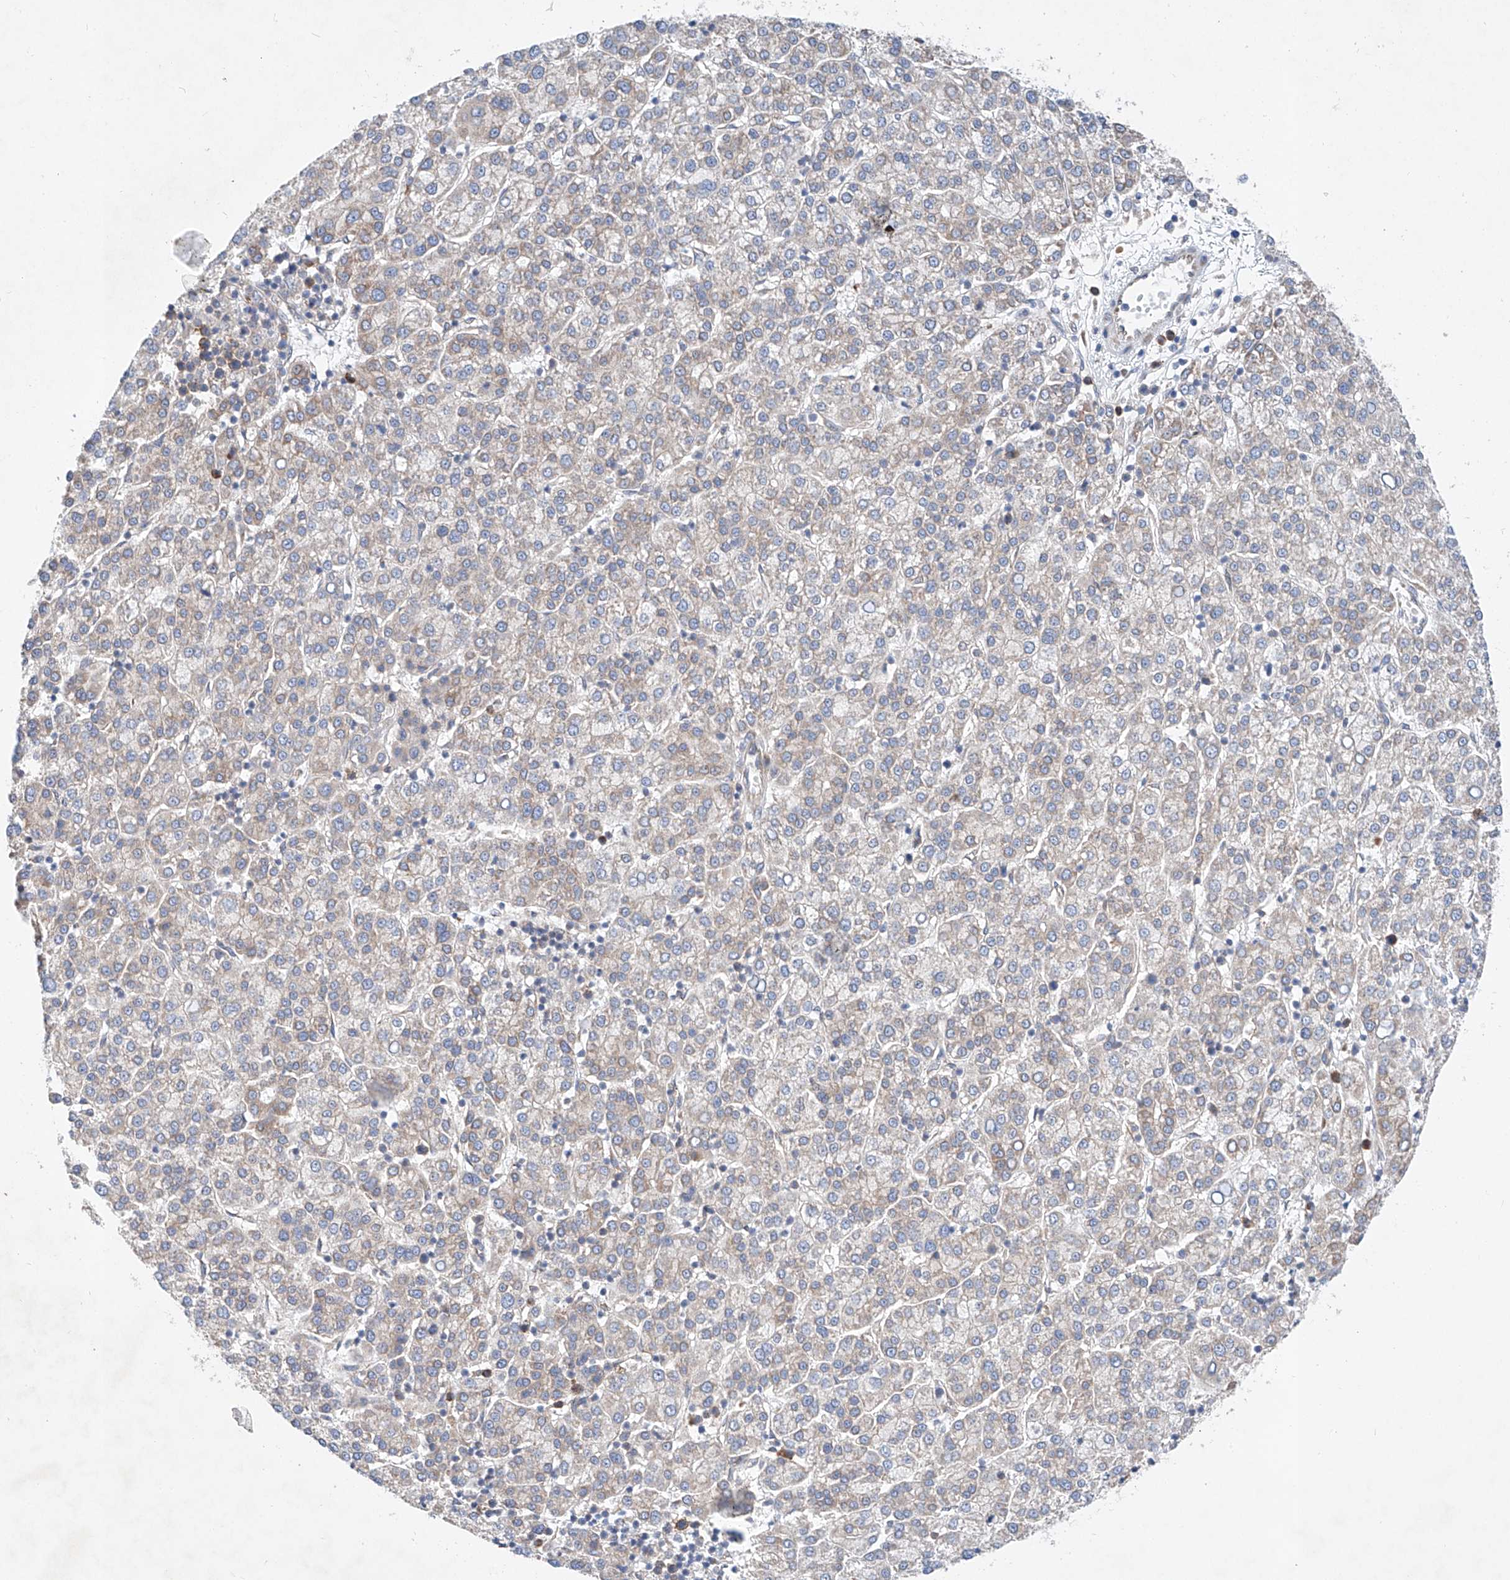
{"staining": {"intensity": "negative", "quantity": "none", "location": "none"}, "tissue": "liver cancer", "cell_type": "Tumor cells", "image_type": "cancer", "snomed": [{"axis": "morphology", "description": "Carcinoma, Hepatocellular, NOS"}, {"axis": "topography", "description": "Liver"}], "caption": "Immunohistochemistry image of human liver cancer (hepatocellular carcinoma) stained for a protein (brown), which displays no positivity in tumor cells.", "gene": "FASTK", "patient": {"sex": "female", "age": 58}}